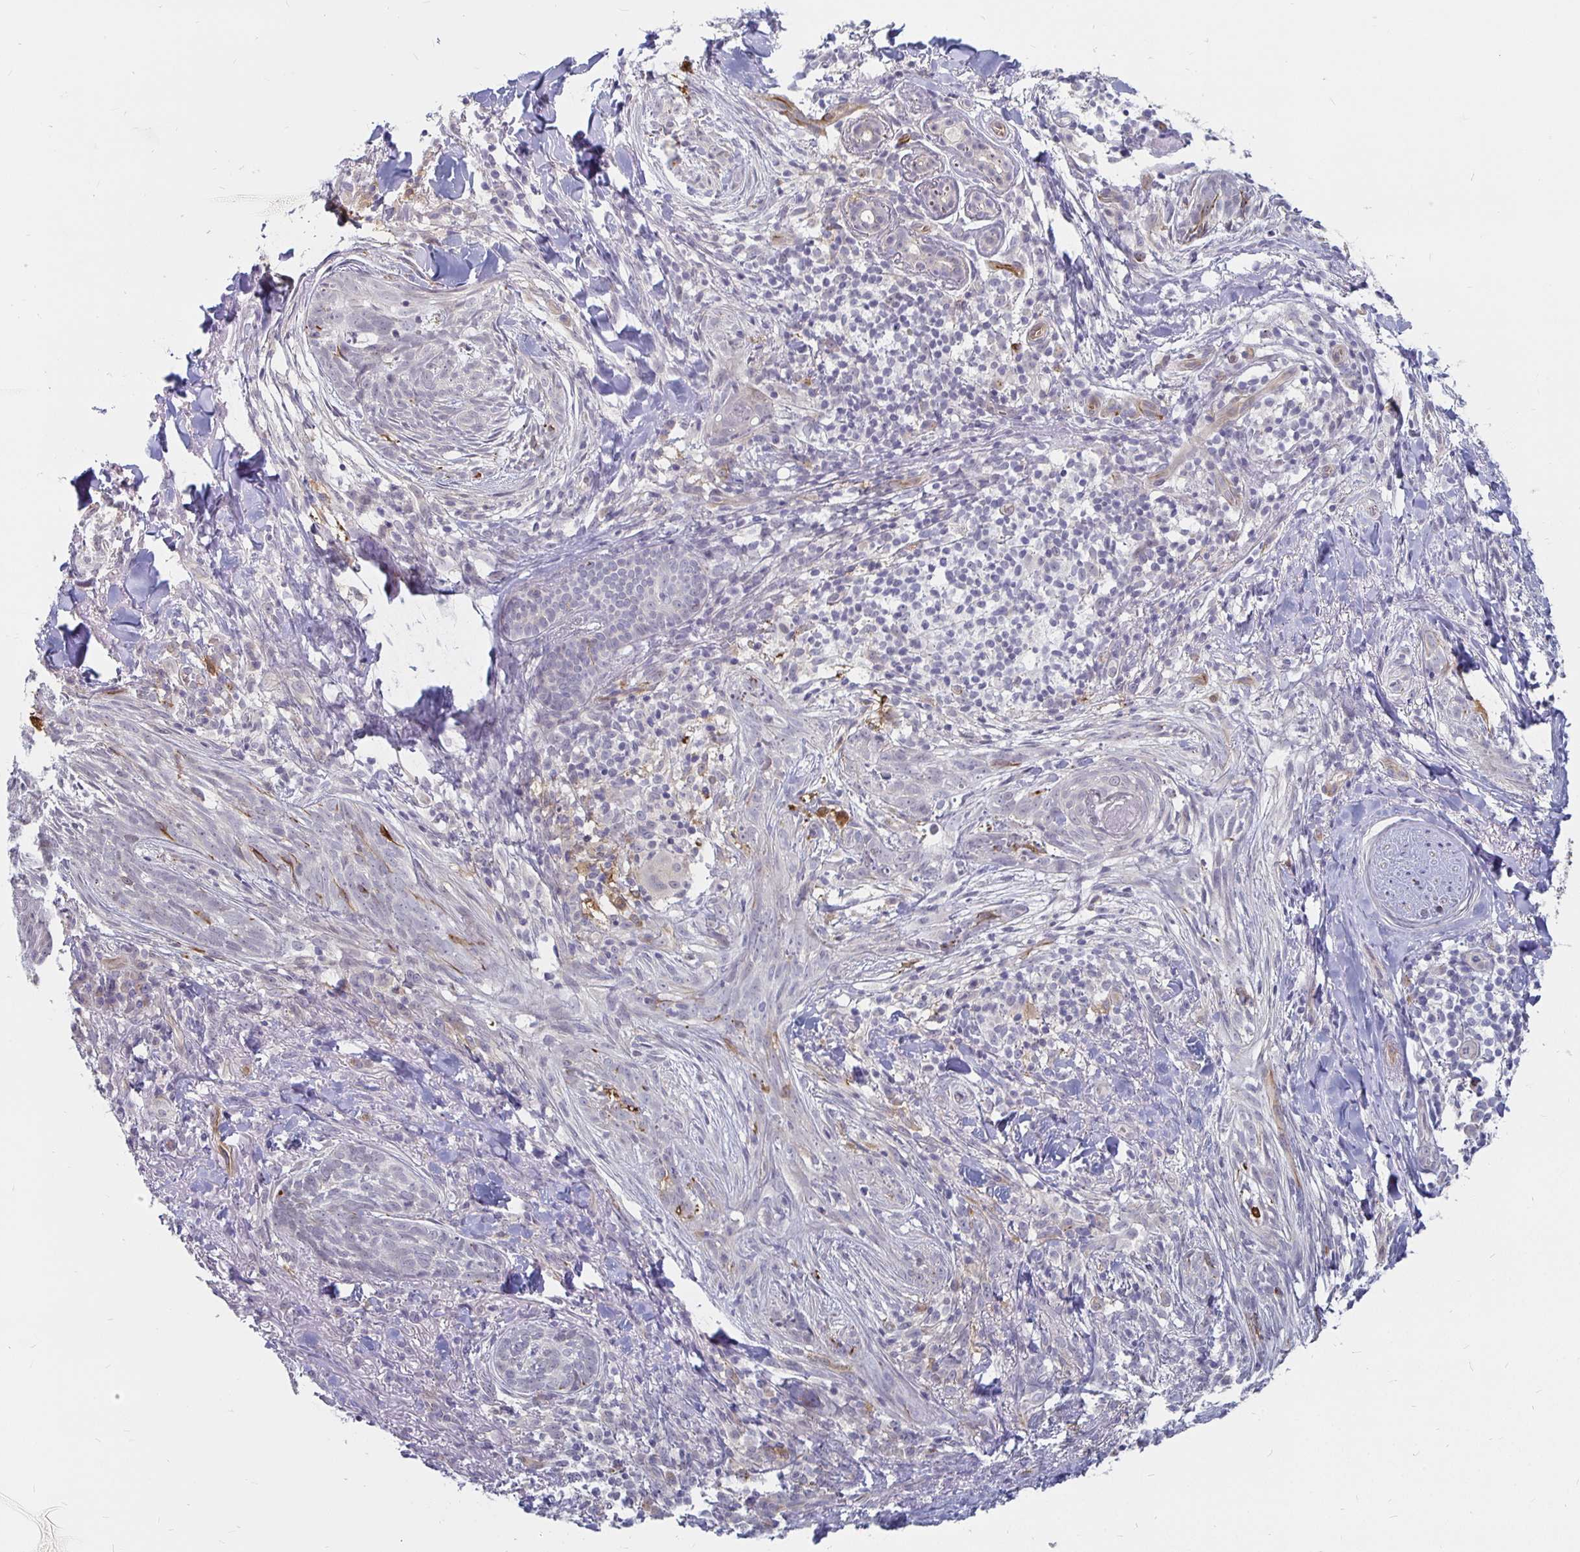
{"staining": {"intensity": "negative", "quantity": "none", "location": "none"}, "tissue": "skin cancer", "cell_type": "Tumor cells", "image_type": "cancer", "snomed": [{"axis": "morphology", "description": "Basal cell carcinoma"}, {"axis": "topography", "description": "Skin"}], "caption": "Immunohistochemistry image of skin cancer stained for a protein (brown), which displays no positivity in tumor cells.", "gene": "CCDC85A", "patient": {"sex": "female", "age": 93}}